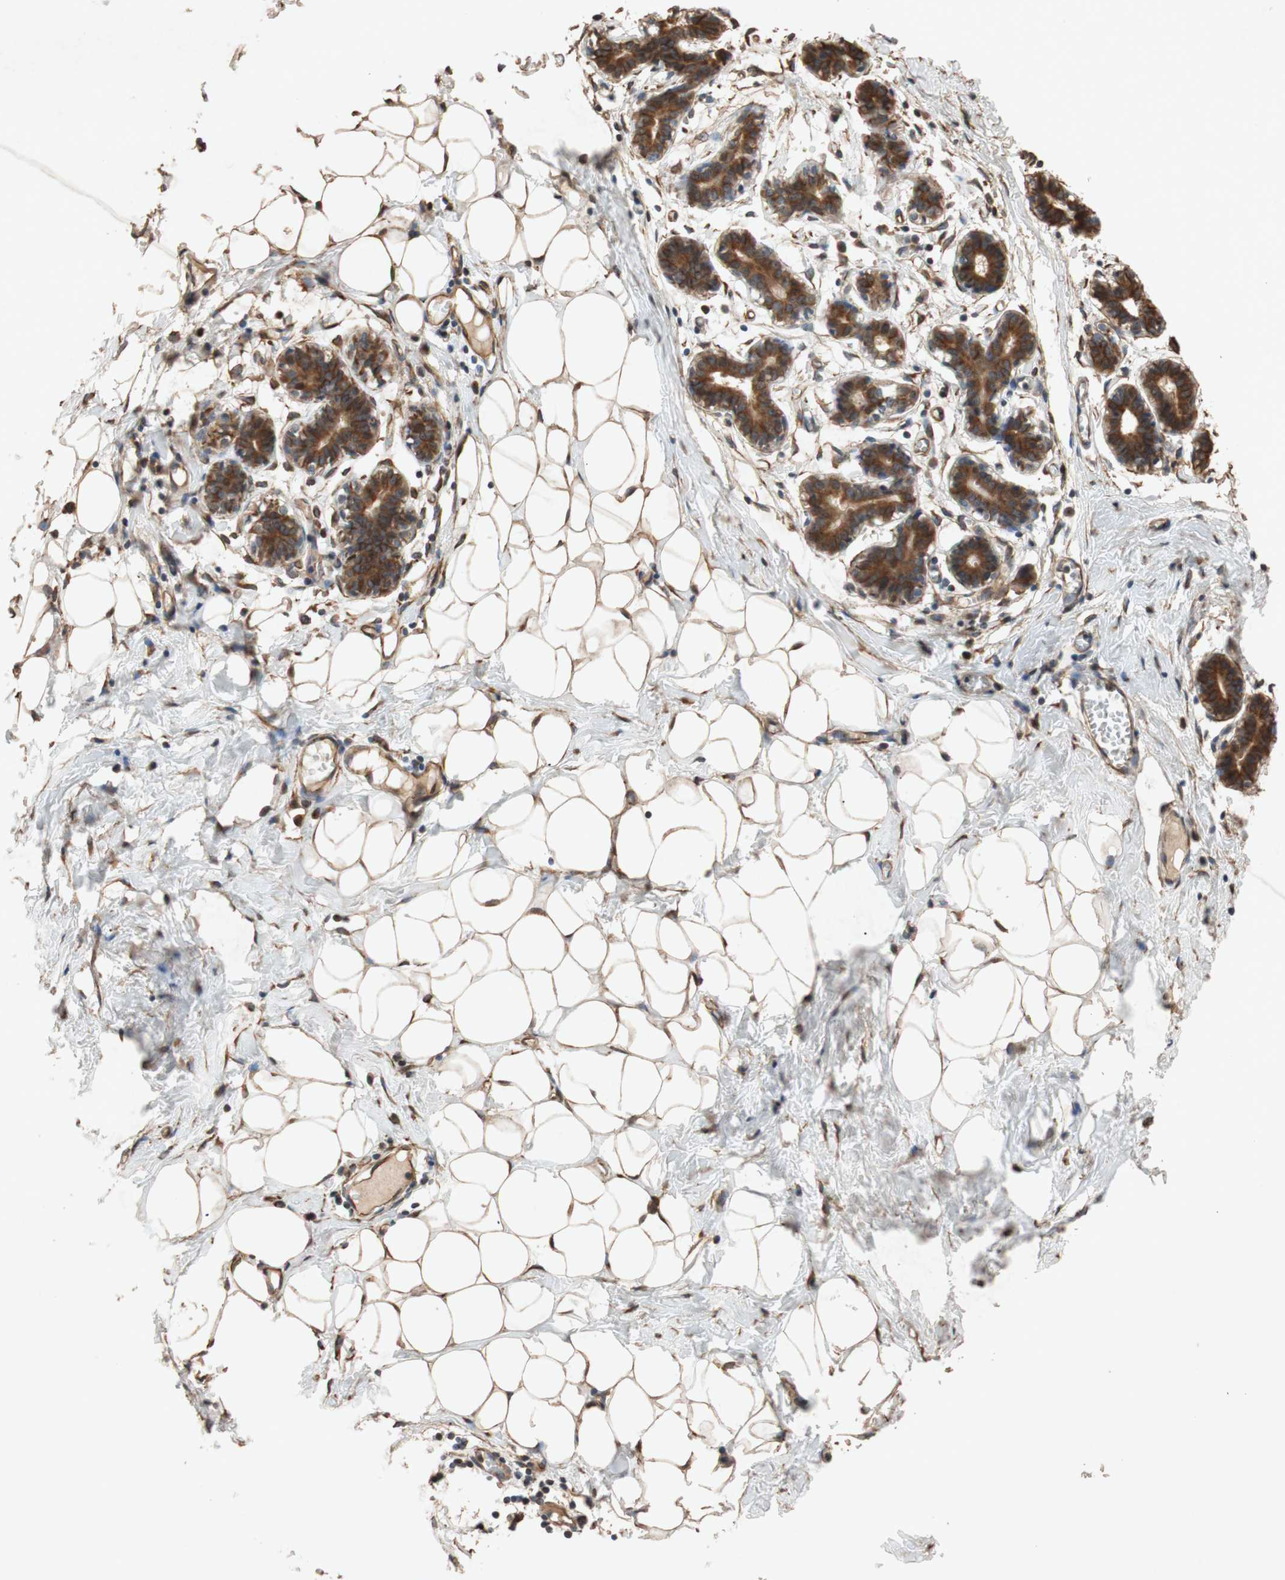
{"staining": {"intensity": "moderate", "quantity": ">75%", "location": "cytoplasmic/membranous"}, "tissue": "breast", "cell_type": "Adipocytes", "image_type": "normal", "snomed": [{"axis": "morphology", "description": "Normal tissue, NOS"}, {"axis": "topography", "description": "Breast"}], "caption": "IHC staining of normal breast, which demonstrates medium levels of moderate cytoplasmic/membranous staining in approximately >75% of adipocytes indicating moderate cytoplasmic/membranous protein expression. The staining was performed using DAB (3,3'-diaminobenzidine) (brown) for protein detection and nuclei were counterstained in hematoxylin (blue).", "gene": "TUBB", "patient": {"sex": "female", "age": 27}}